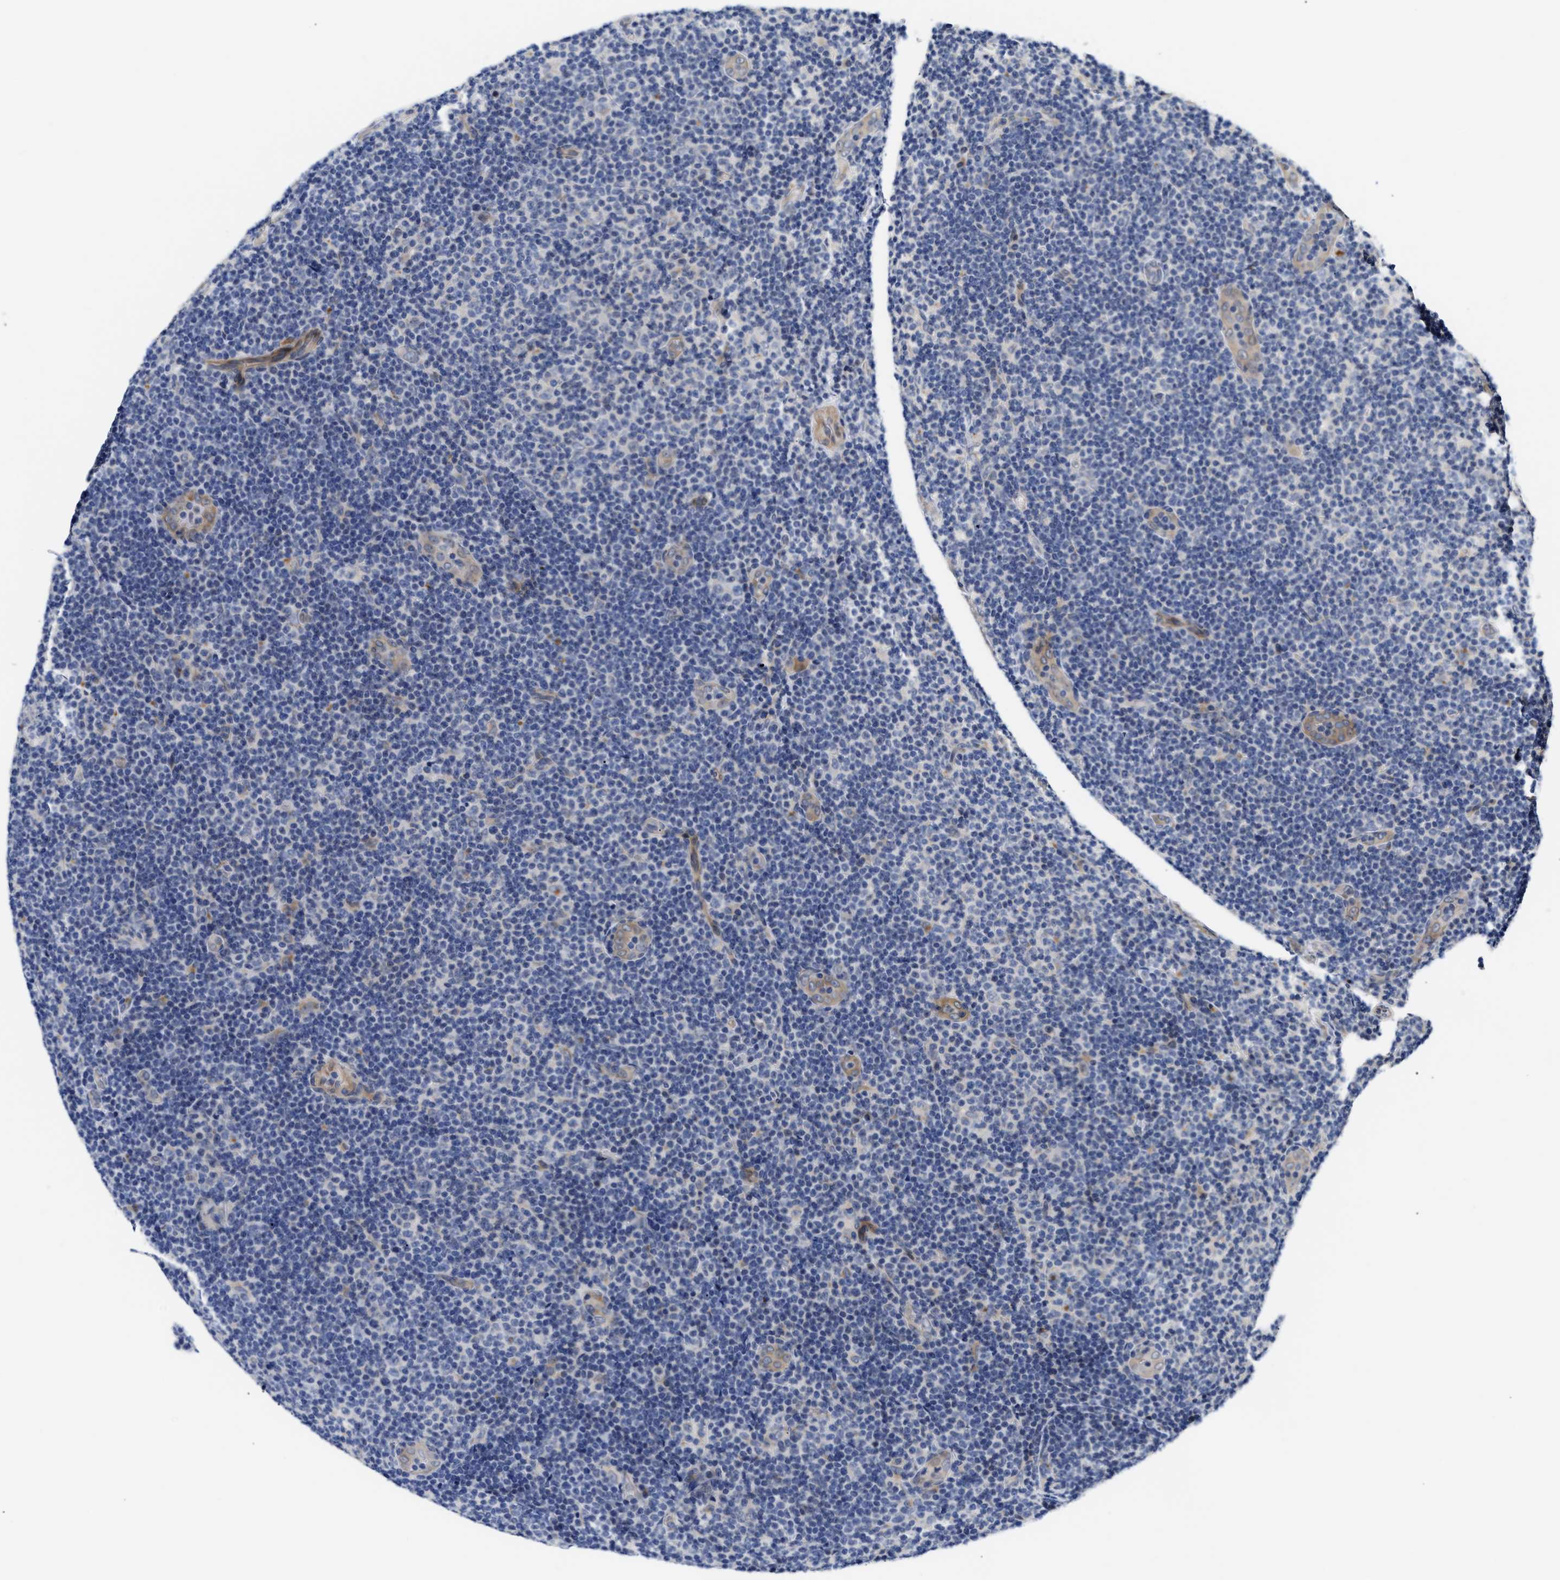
{"staining": {"intensity": "negative", "quantity": "none", "location": "none"}, "tissue": "lymphoma", "cell_type": "Tumor cells", "image_type": "cancer", "snomed": [{"axis": "morphology", "description": "Malignant lymphoma, non-Hodgkin's type, Low grade"}, {"axis": "topography", "description": "Lymph node"}], "caption": "Immunohistochemistry (IHC) histopathology image of lymphoma stained for a protein (brown), which displays no positivity in tumor cells. The staining was performed using DAB (3,3'-diaminobenzidine) to visualize the protein expression in brown, while the nuclei were stained in blue with hematoxylin (Magnification: 20x).", "gene": "CCDC146", "patient": {"sex": "male", "age": 83}}